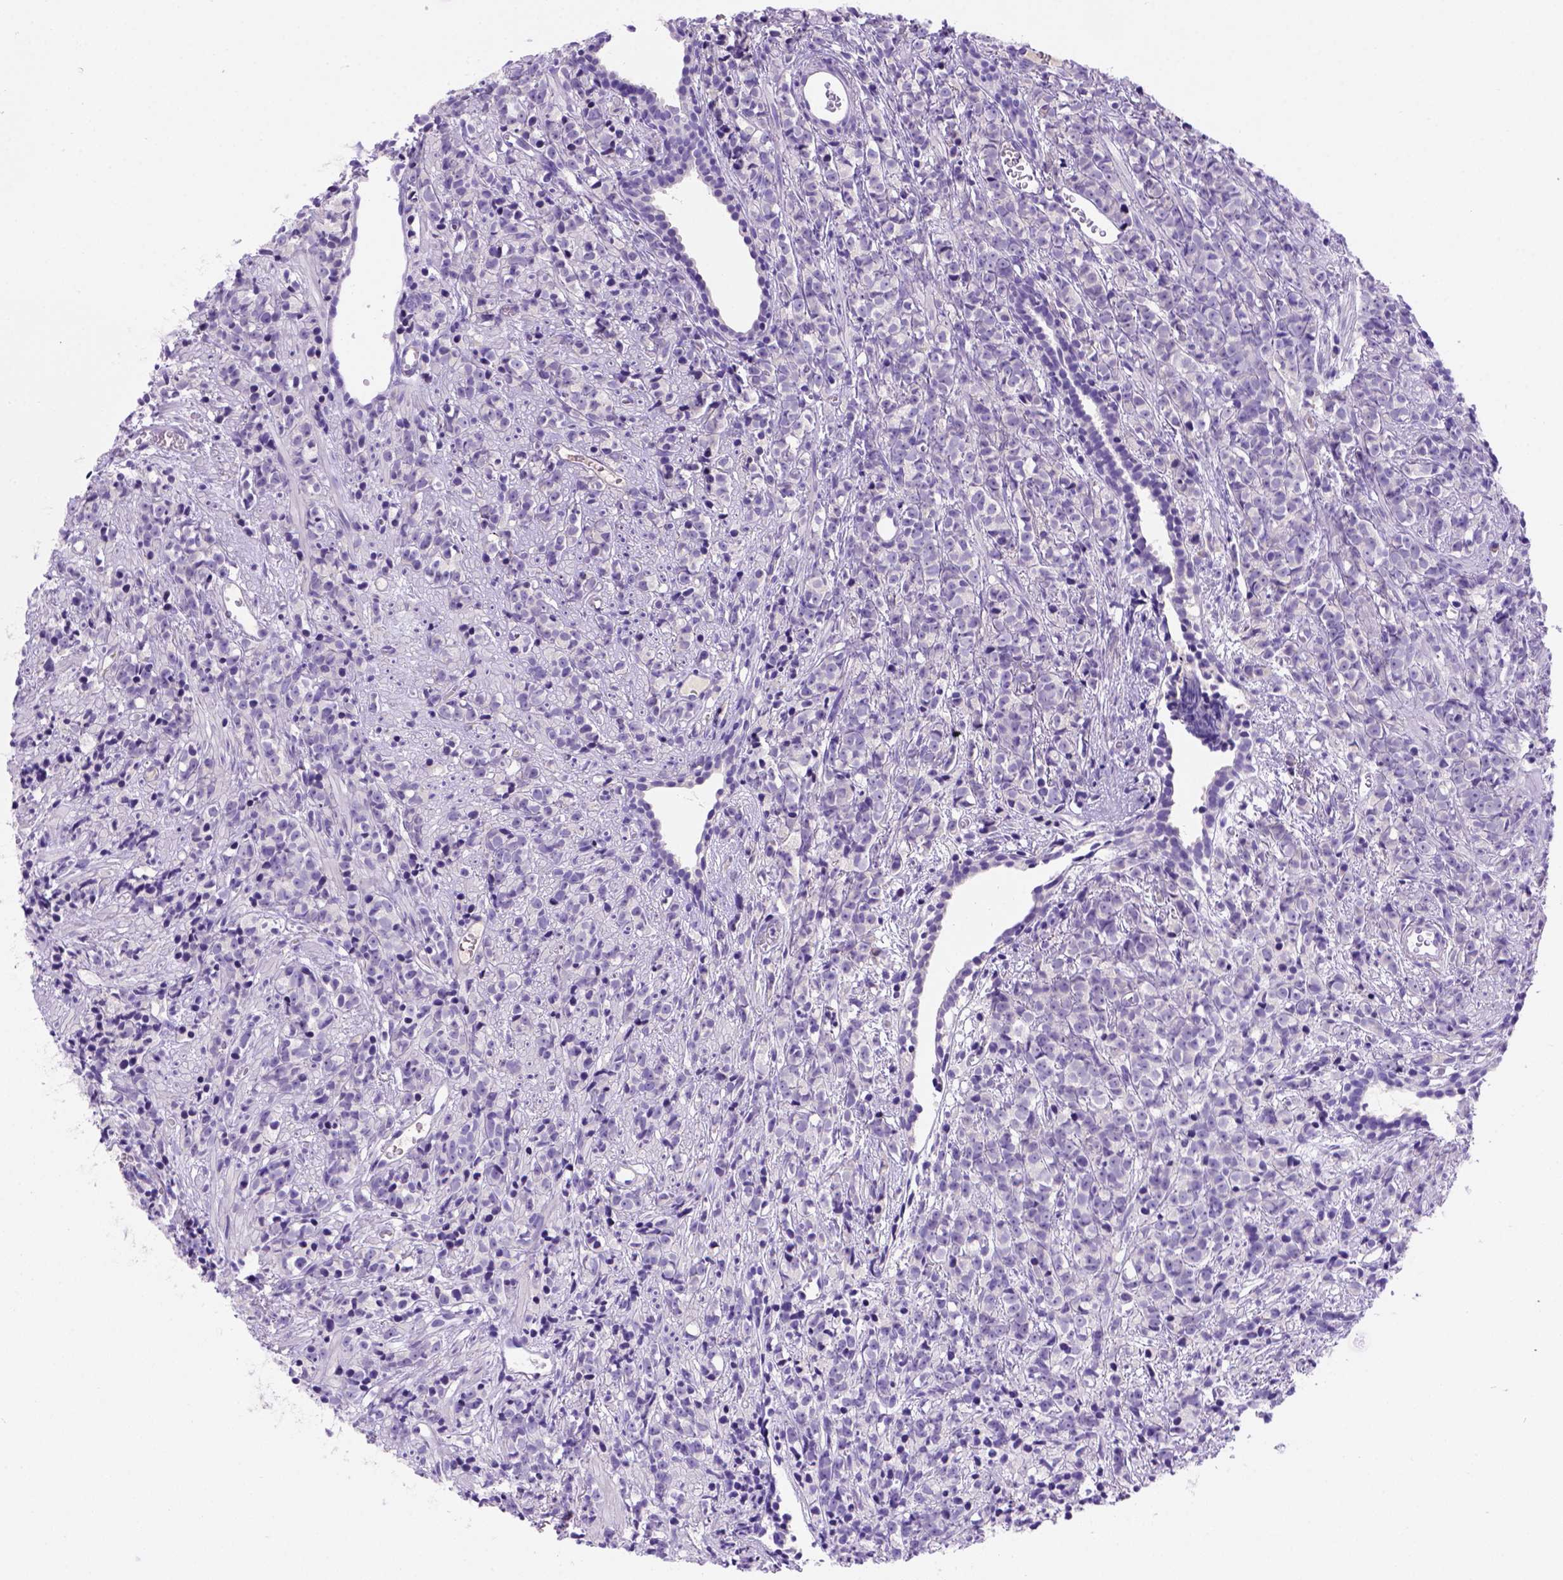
{"staining": {"intensity": "negative", "quantity": "none", "location": "none"}, "tissue": "prostate cancer", "cell_type": "Tumor cells", "image_type": "cancer", "snomed": [{"axis": "morphology", "description": "Adenocarcinoma, High grade"}, {"axis": "topography", "description": "Prostate"}], "caption": "High power microscopy image of an immunohistochemistry micrograph of prostate cancer (high-grade adenocarcinoma), revealing no significant staining in tumor cells.", "gene": "FAM81B", "patient": {"sex": "male", "age": 81}}